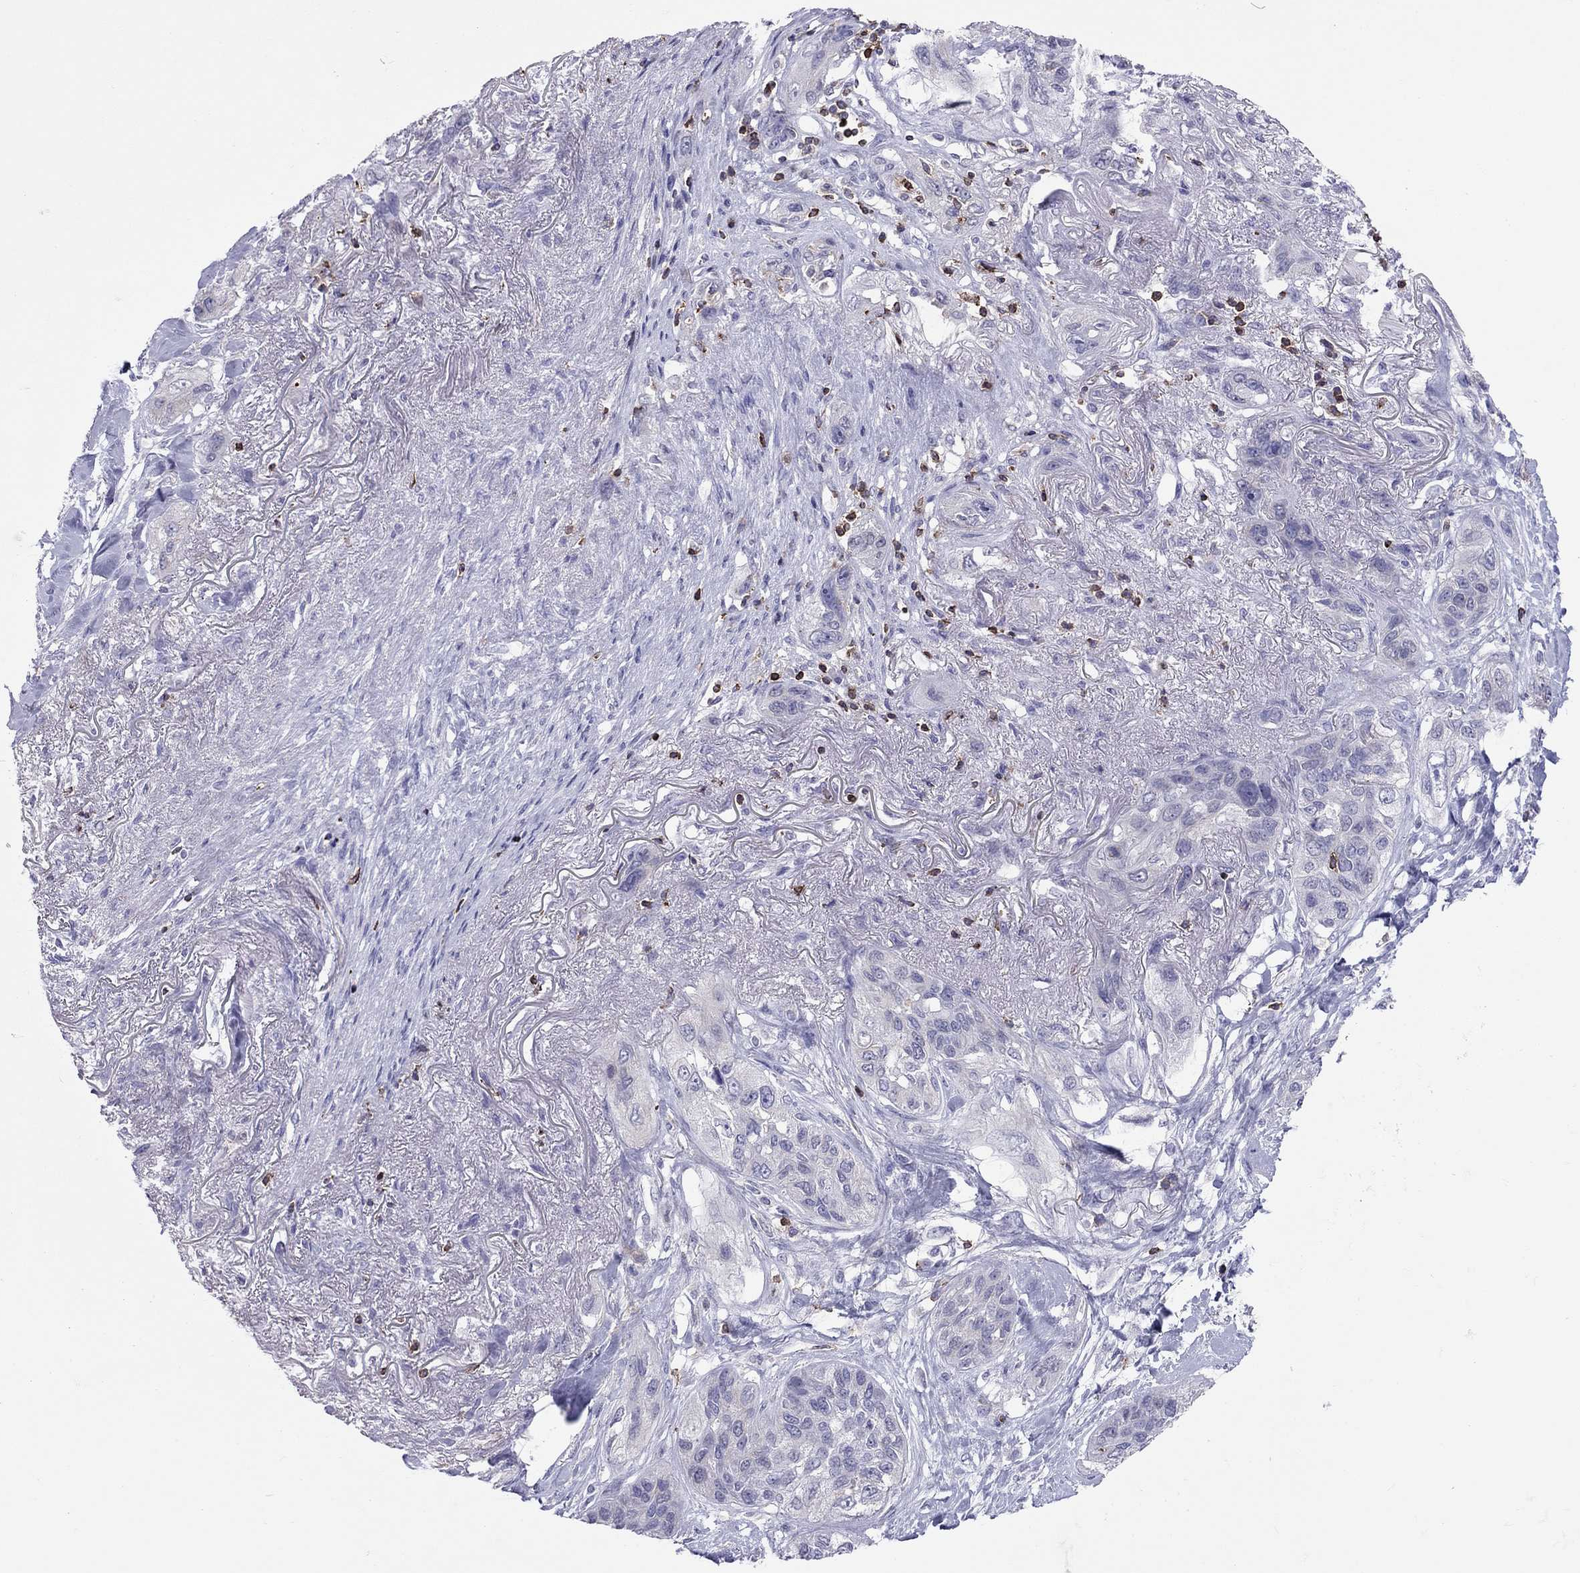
{"staining": {"intensity": "negative", "quantity": "none", "location": "none"}, "tissue": "lung cancer", "cell_type": "Tumor cells", "image_type": "cancer", "snomed": [{"axis": "morphology", "description": "Squamous cell carcinoma, NOS"}, {"axis": "topography", "description": "Lung"}], "caption": "An image of human squamous cell carcinoma (lung) is negative for staining in tumor cells.", "gene": "MND1", "patient": {"sex": "female", "age": 70}}